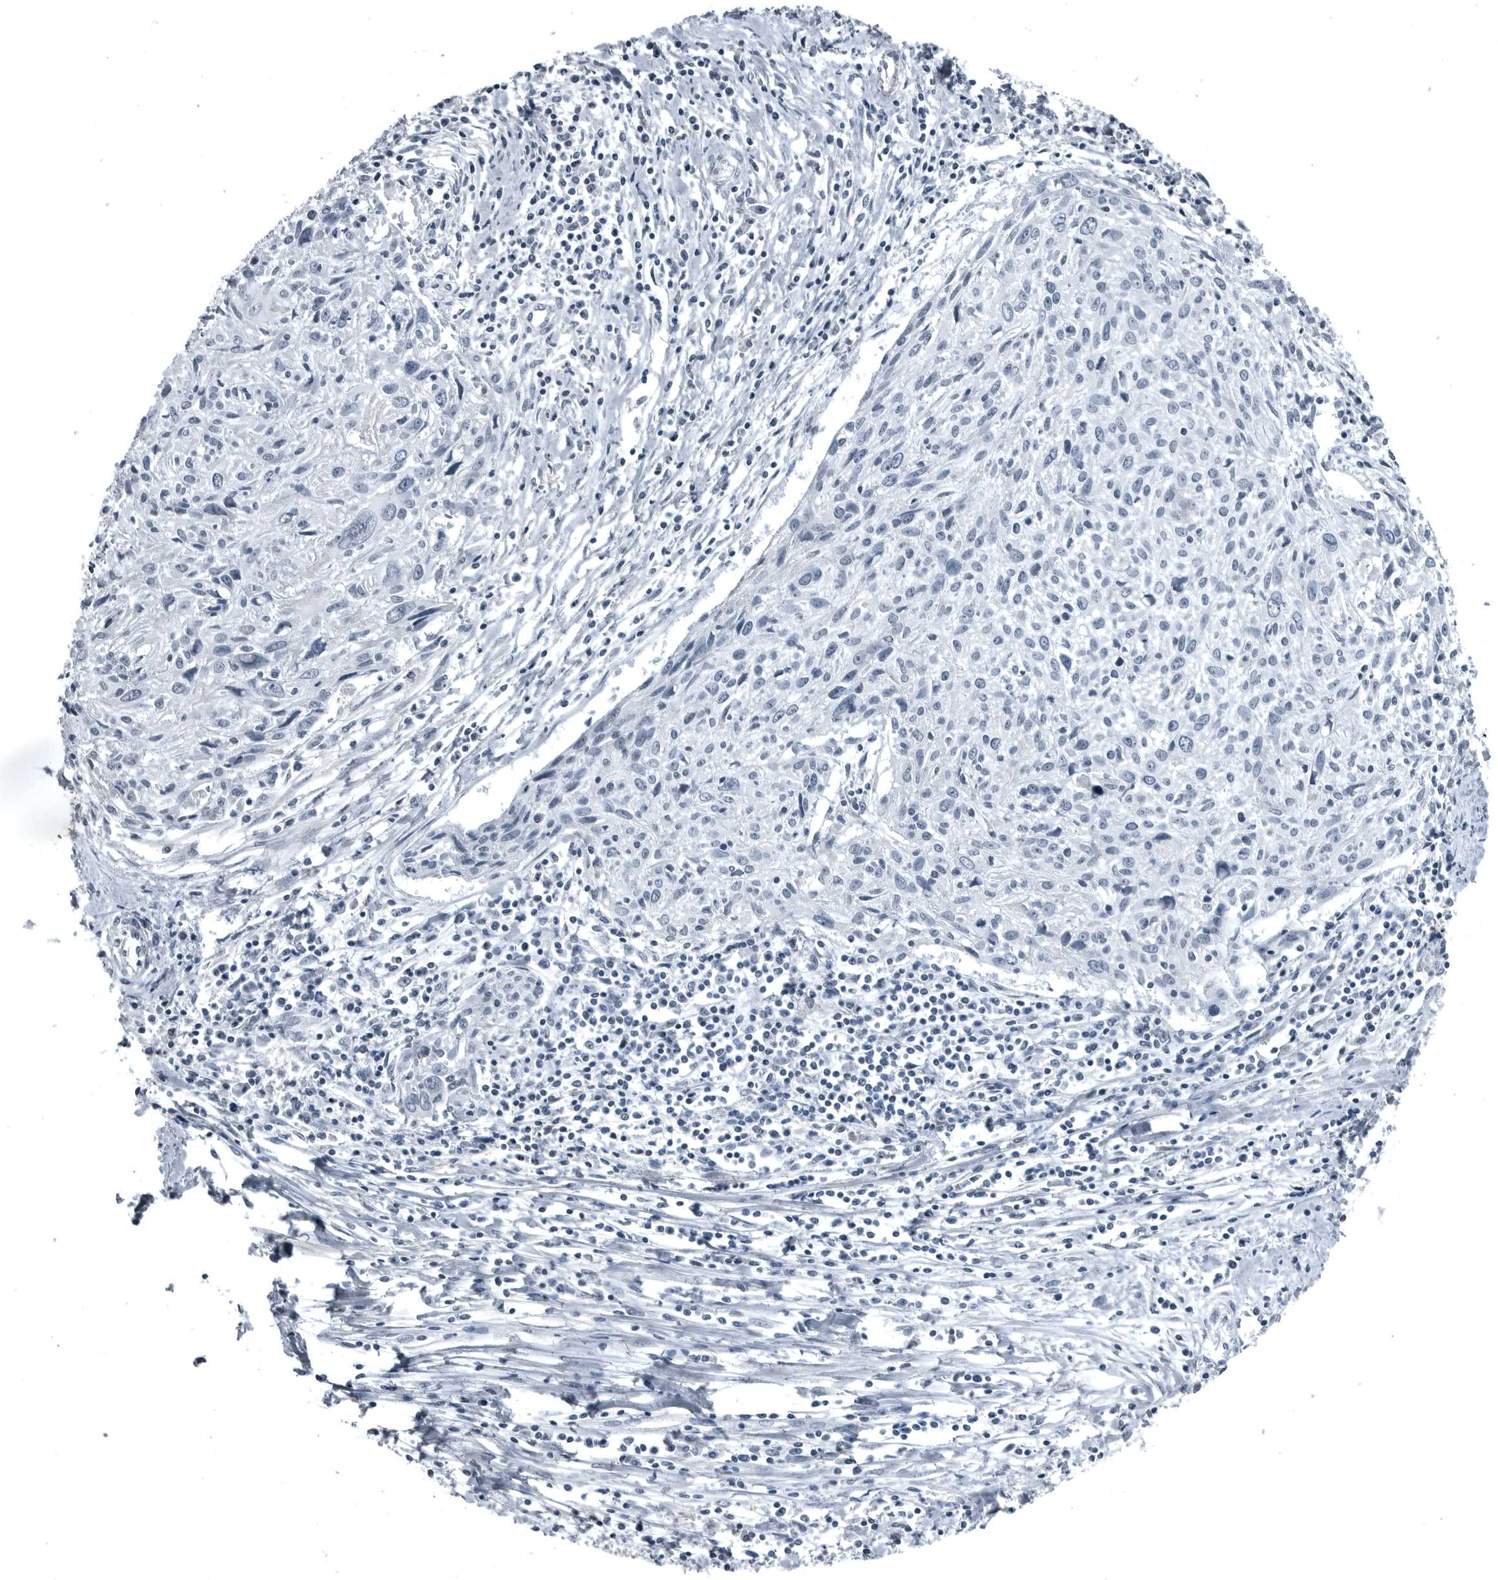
{"staining": {"intensity": "negative", "quantity": "none", "location": "none"}, "tissue": "cervical cancer", "cell_type": "Tumor cells", "image_type": "cancer", "snomed": [{"axis": "morphology", "description": "Squamous cell carcinoma, NOS"}, {"axis": "topography", "description": "Cervix"}], "caption": "Human cervical cancer stained for a protein using immunohistochemistry demonstrates no positivity in tumor cells.", "gene": "GAK", "patient": {"sex": "female", "age": 51}}